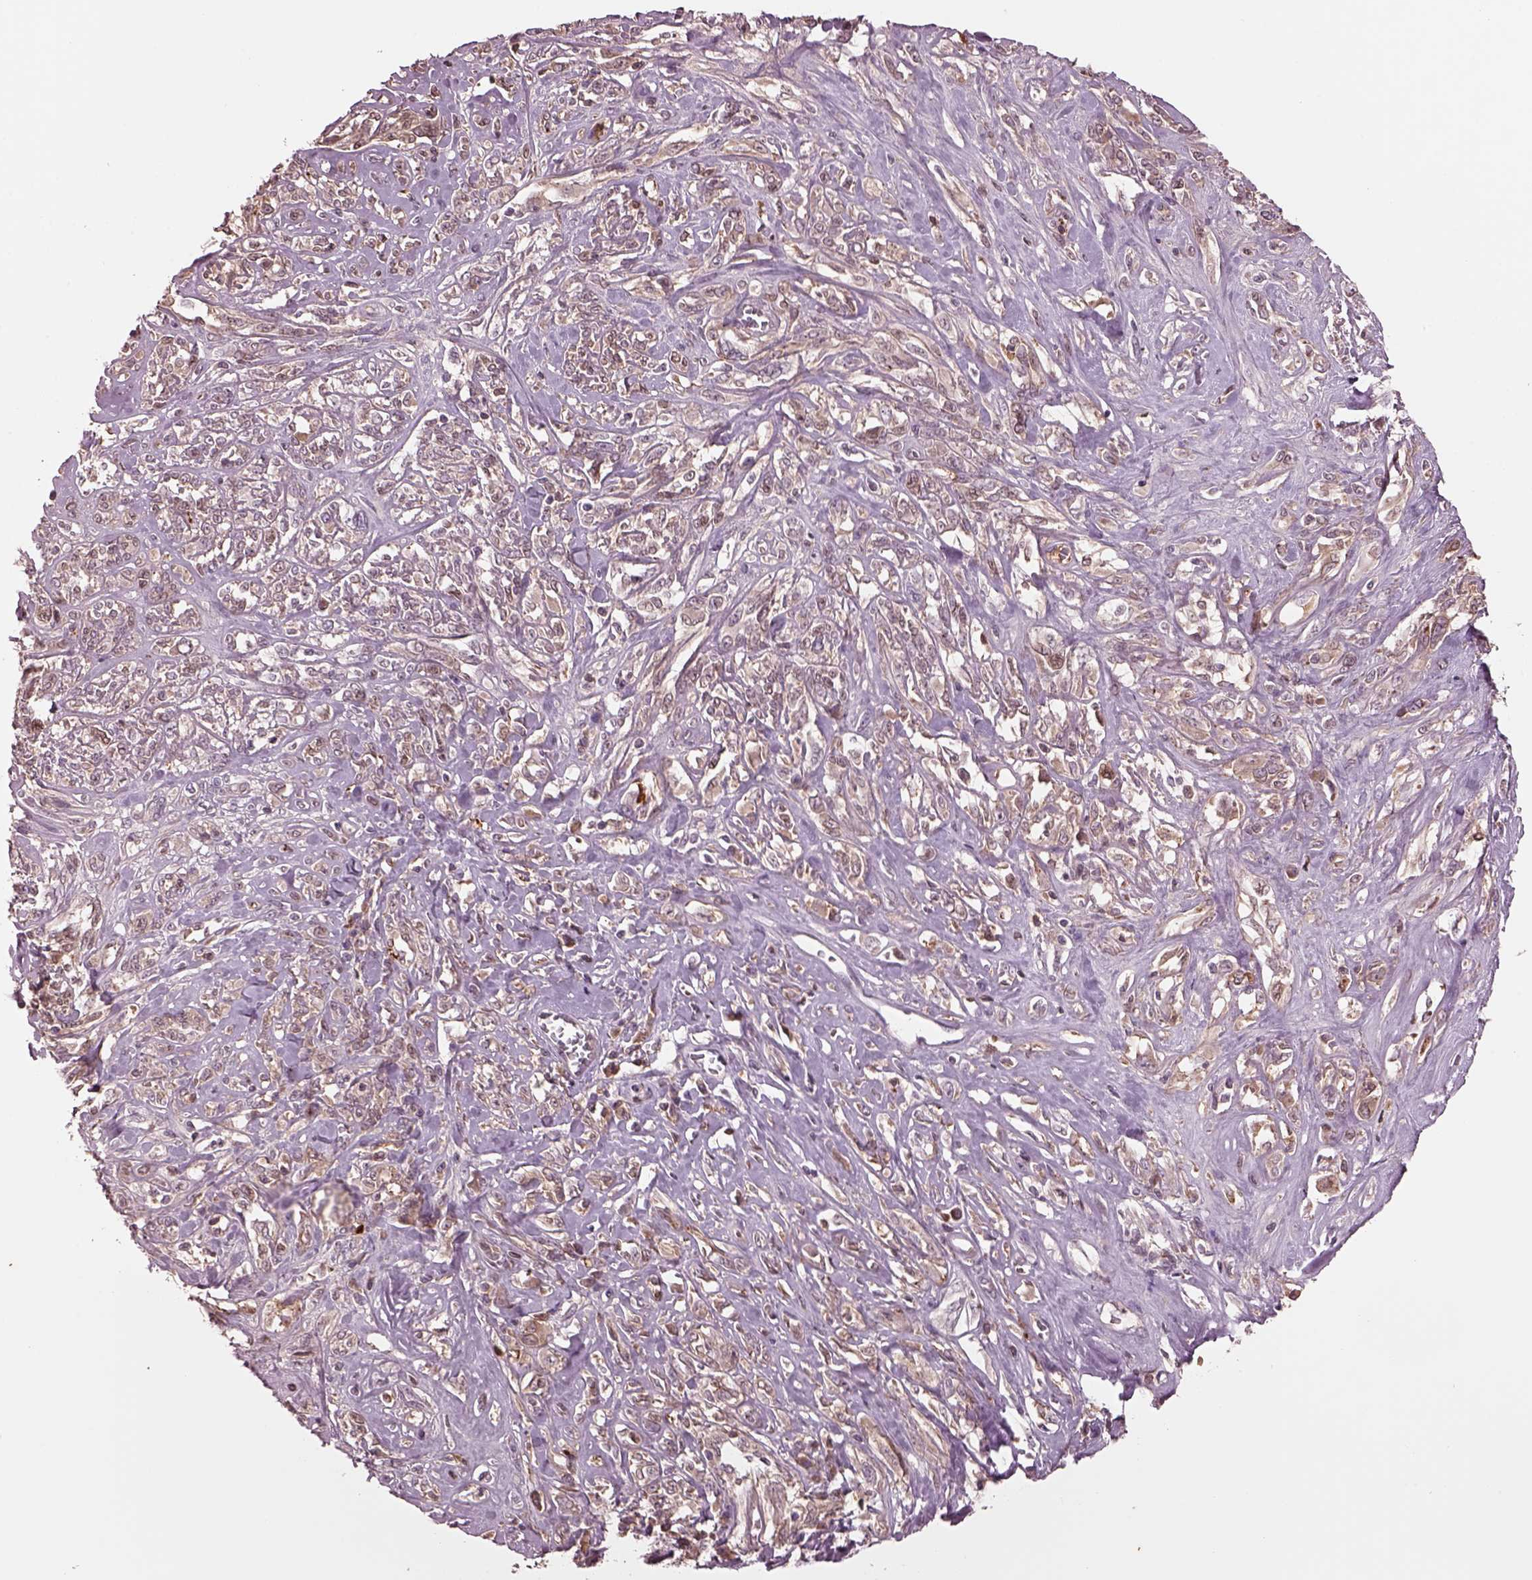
{"staining": {"intensity": "weak", "quantity": ">75%", "location": "cytoplasmic/membranous"}, "tissue": "melanoma", "cell_type": "Tumor cells", "image_type": "cancer", "snomed": [{"axis": "morphology", "description": "Malignant melanoma, NOS"}, {"axis": "topography", "description": "Skin"}], "caption": "A low amount of weak cytoplasmic/membranous expression is identified in about >75% of tumor cells in malignant melanoma tissue.", "gene": "PTX4", "patient": {"sex": "female", "age": 91}}